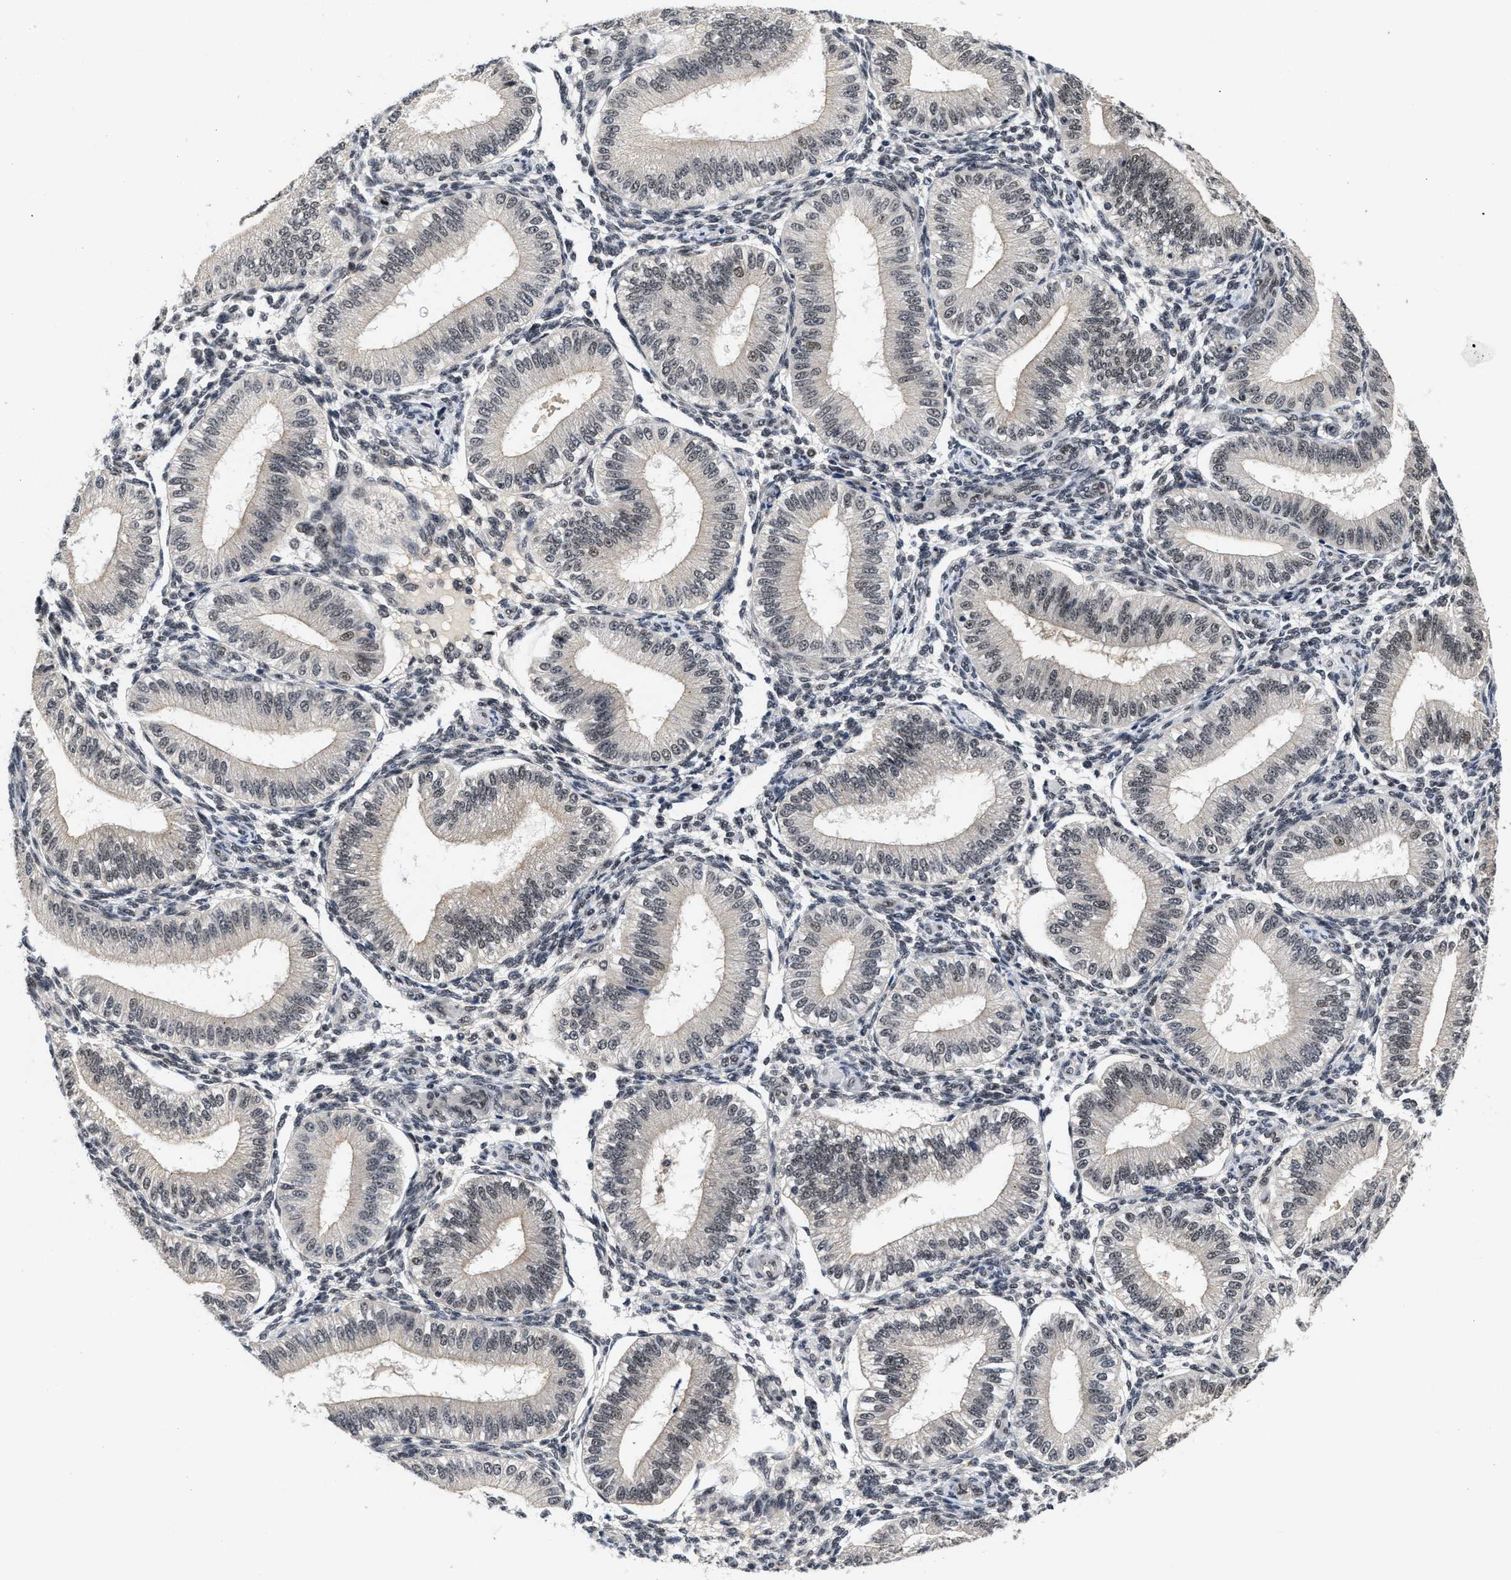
{"staining": {"intensity": "weak", "quantity": "<25%", "location": "nuclear"}, "tissue": "endometrium", "cell_type": "Cells in endometrial stroma", "image_type": "normal", "snomed": [{"axis": "morphology", "description": "Normal tissue, NOS"}, {"axis": "topography", "description": "Endometrium"}], "caption": "Immunohistochemistry of unremarkable endometrium demonstrates no positivity in cells in endometrial stroma.", "gene": "INIP", "patient": {"sex": "female", "age": 39}}